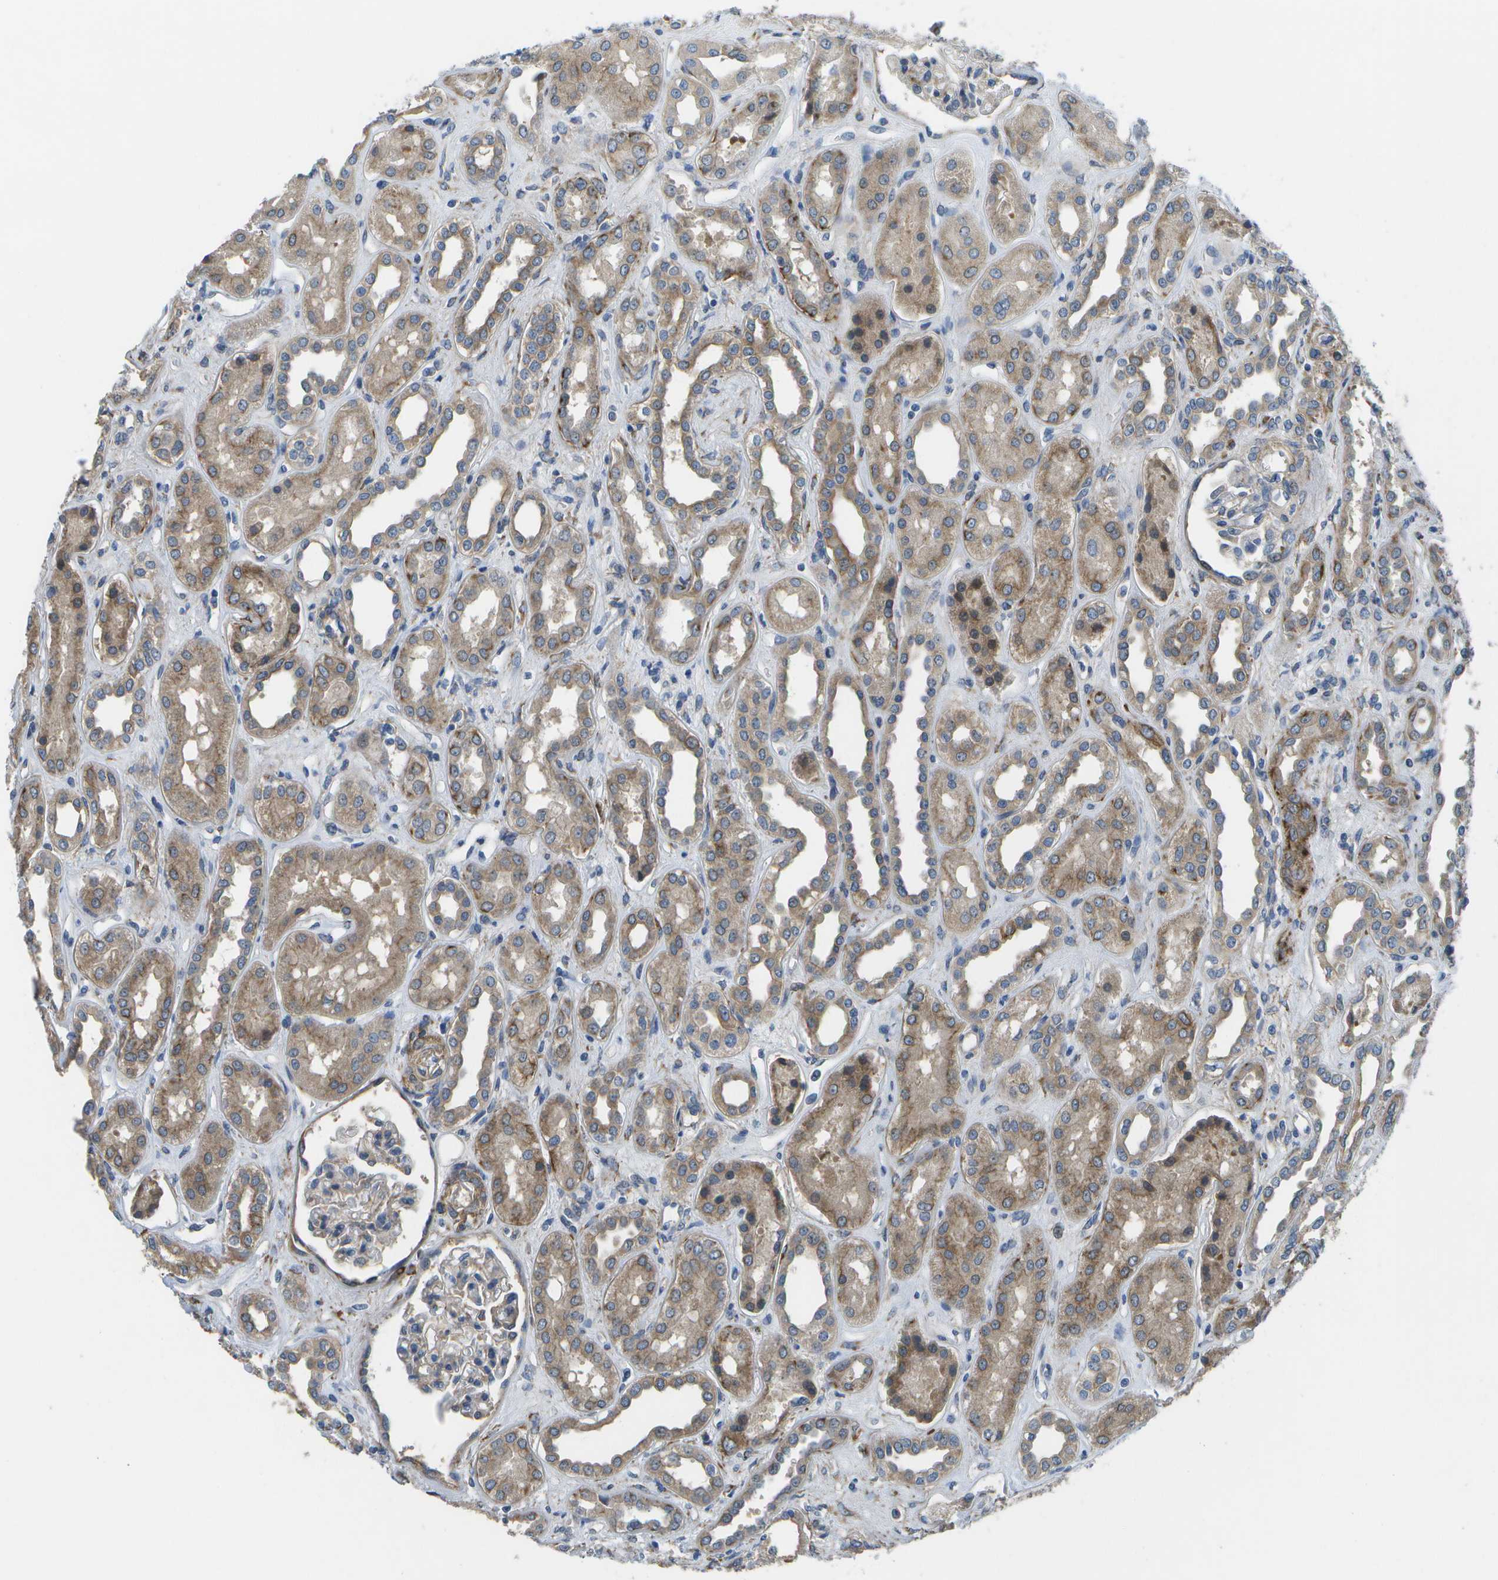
{"staining": {"intensity": "weak", "quantity": "<25%", "location": "cytoplasmic/membranous"}, "tissue": "kidney", "cell_type": "Cells in glomeruli", "image_type": "normal", "snomed": [{"axis": "morphology", "description": "Normal tissue, NOS"}, {"axis": "topography", "description": "Kidney"}], "caption": "Immunohistochemistry of benign human kidney reveals no positivity in cells in glomeruli.", "gene": "P3H1", "patient": {"sex": "male", "age": 59}}